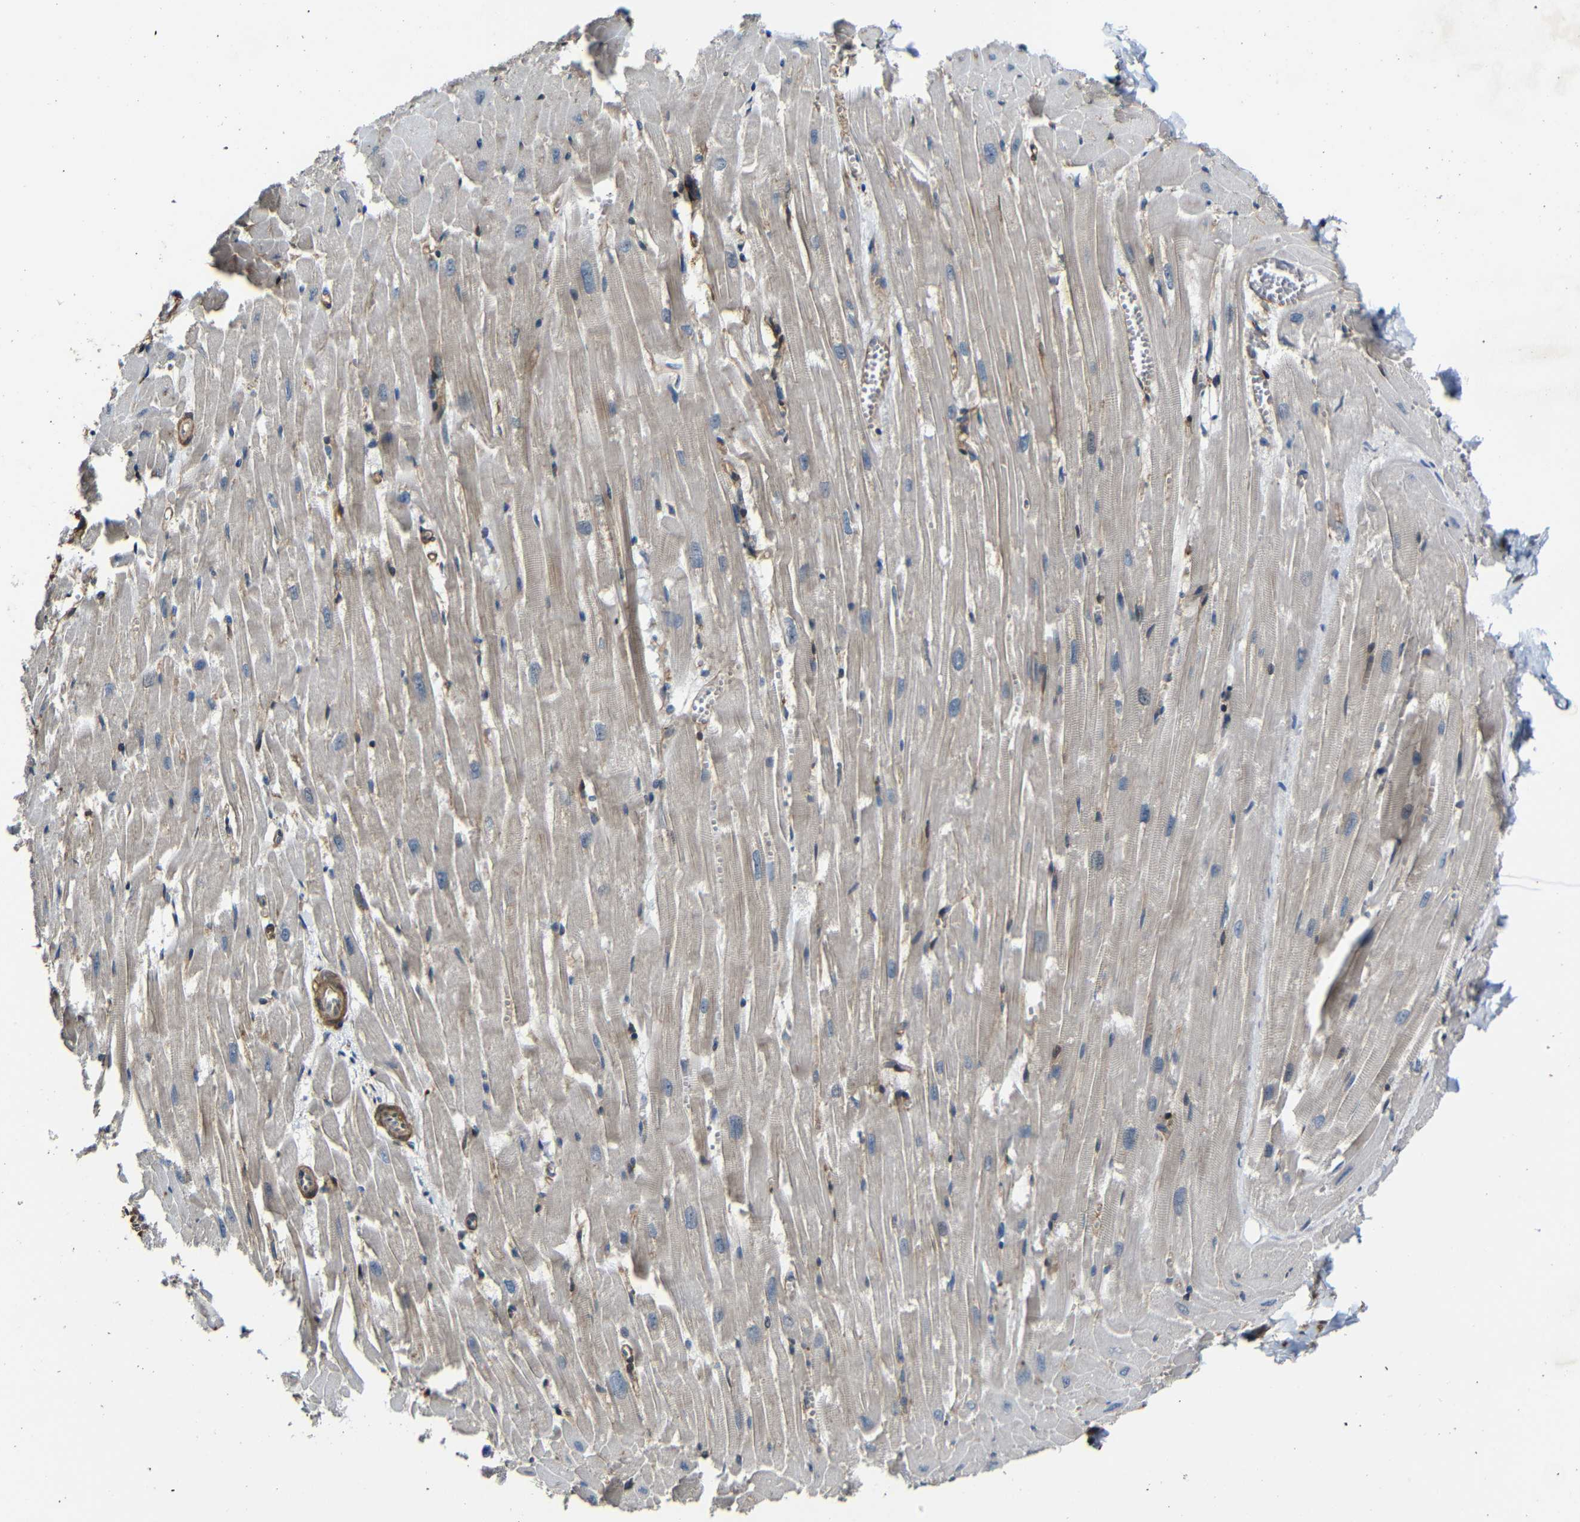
{"staining": {"intensity": "weak", "quantity": "<25%", "location": "cytoplasmic/membranous"}, "tissue": "heart muscle", "cell_type": "Cardiomyocytes", "image_type": "normal", "snomed": [{"axis": "morphology", "description": "Normal tissue, NOS"}, {"axis": "topography", "description": "Heart"}], "caption": "Protein analysis of benign heart muscle shows no significant staining in cardiomyocytes.", "gene": "RELL1", "patient": {"sex": "female", "age": 19}}